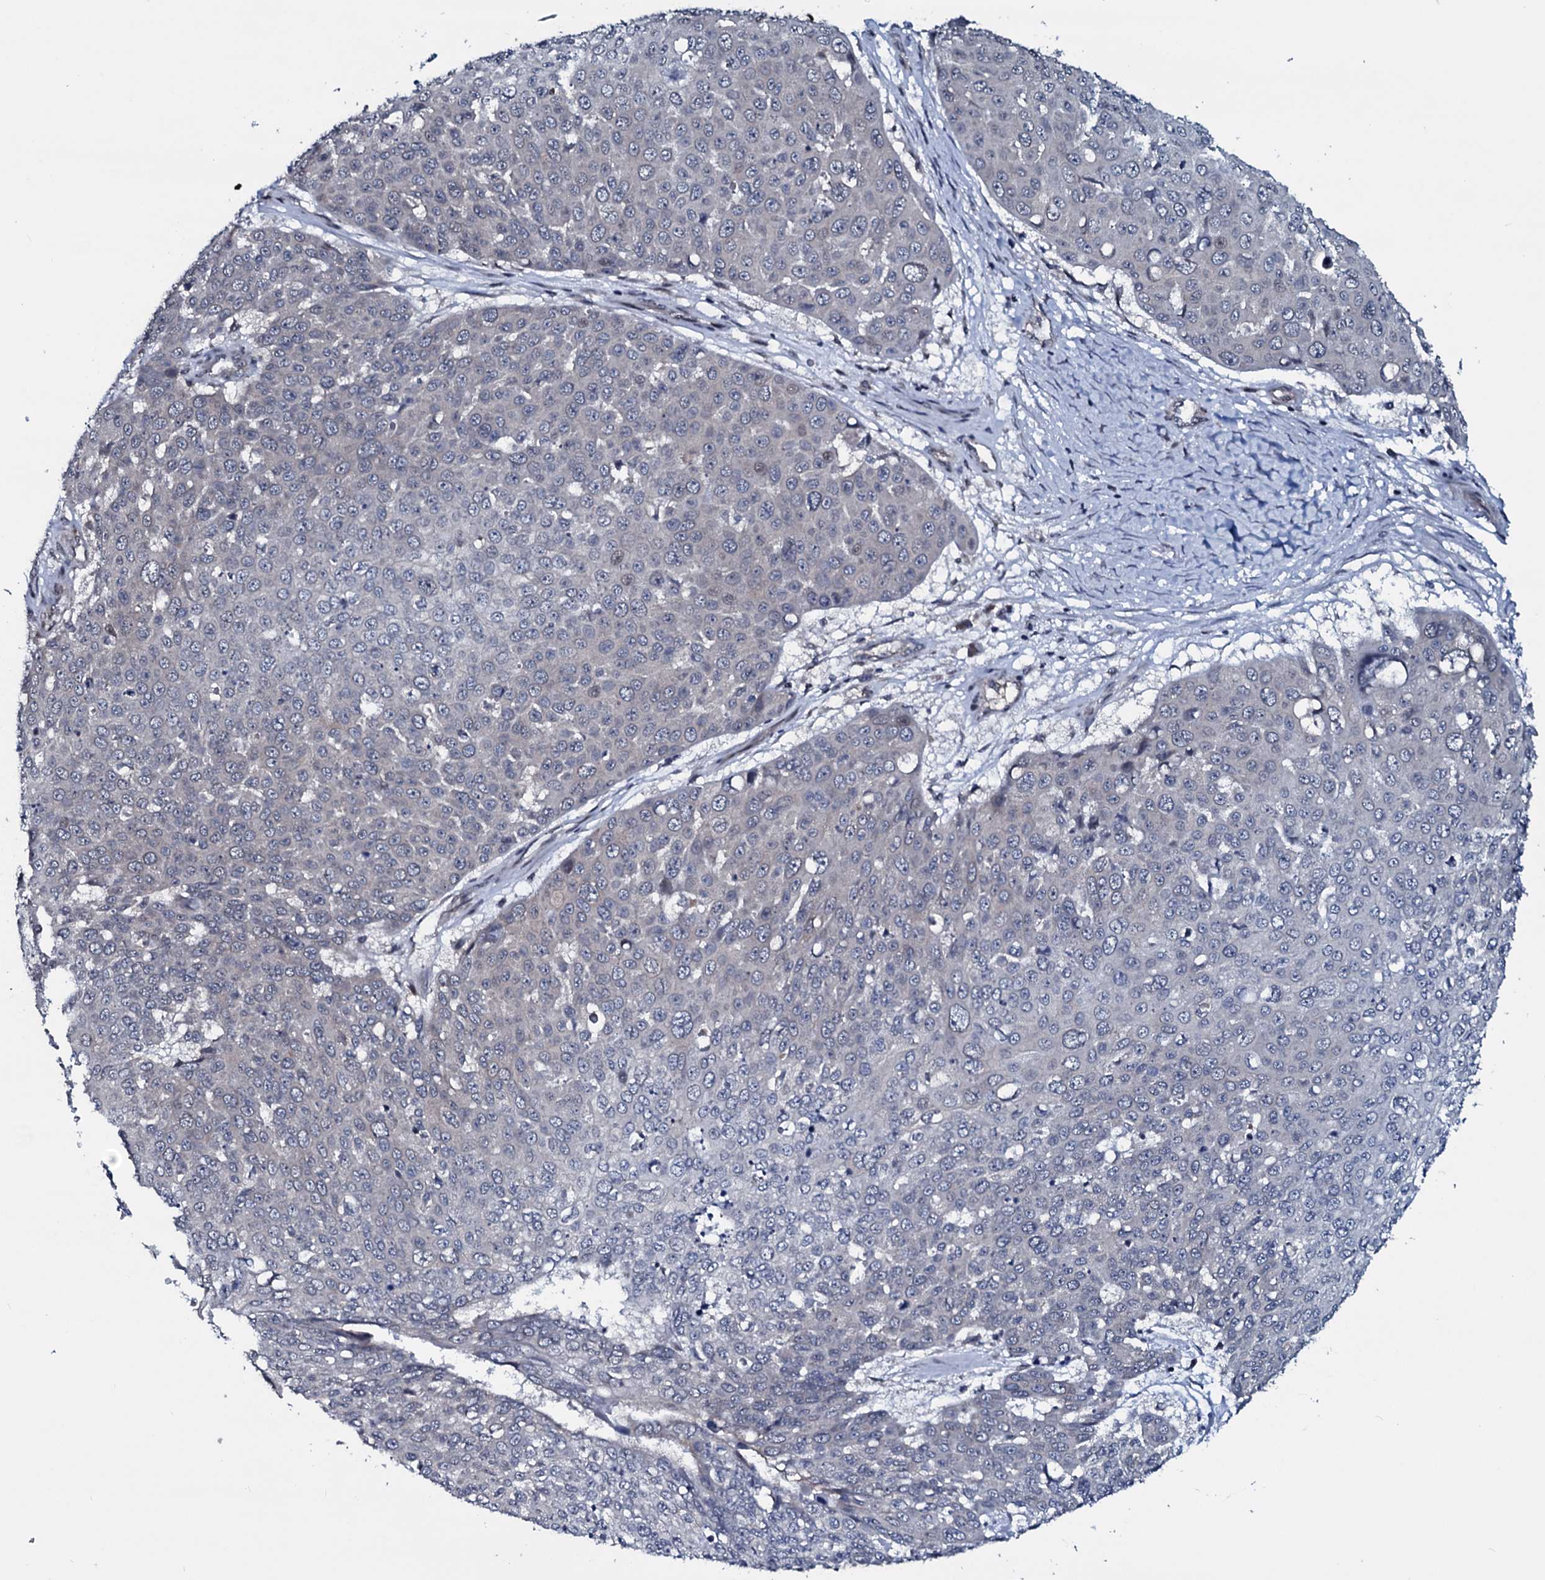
{"staining": {"intensity": "negative", "quantity": "none", "location": "none"}, "tissue": "skin cancer", "cell_type": "Tumor cells", "image_type": "cancer", "snomed": [{"axis": "morphology", "description": "Squamous cell carcinoma, NOS"}, {"axis": "topography", "description": "Skin"}], "caption": "Tumor cells show no significant protein expression in skin cancer.", "gene": "OGFOD2", "patient": {"sex": "male", "age": 71}}